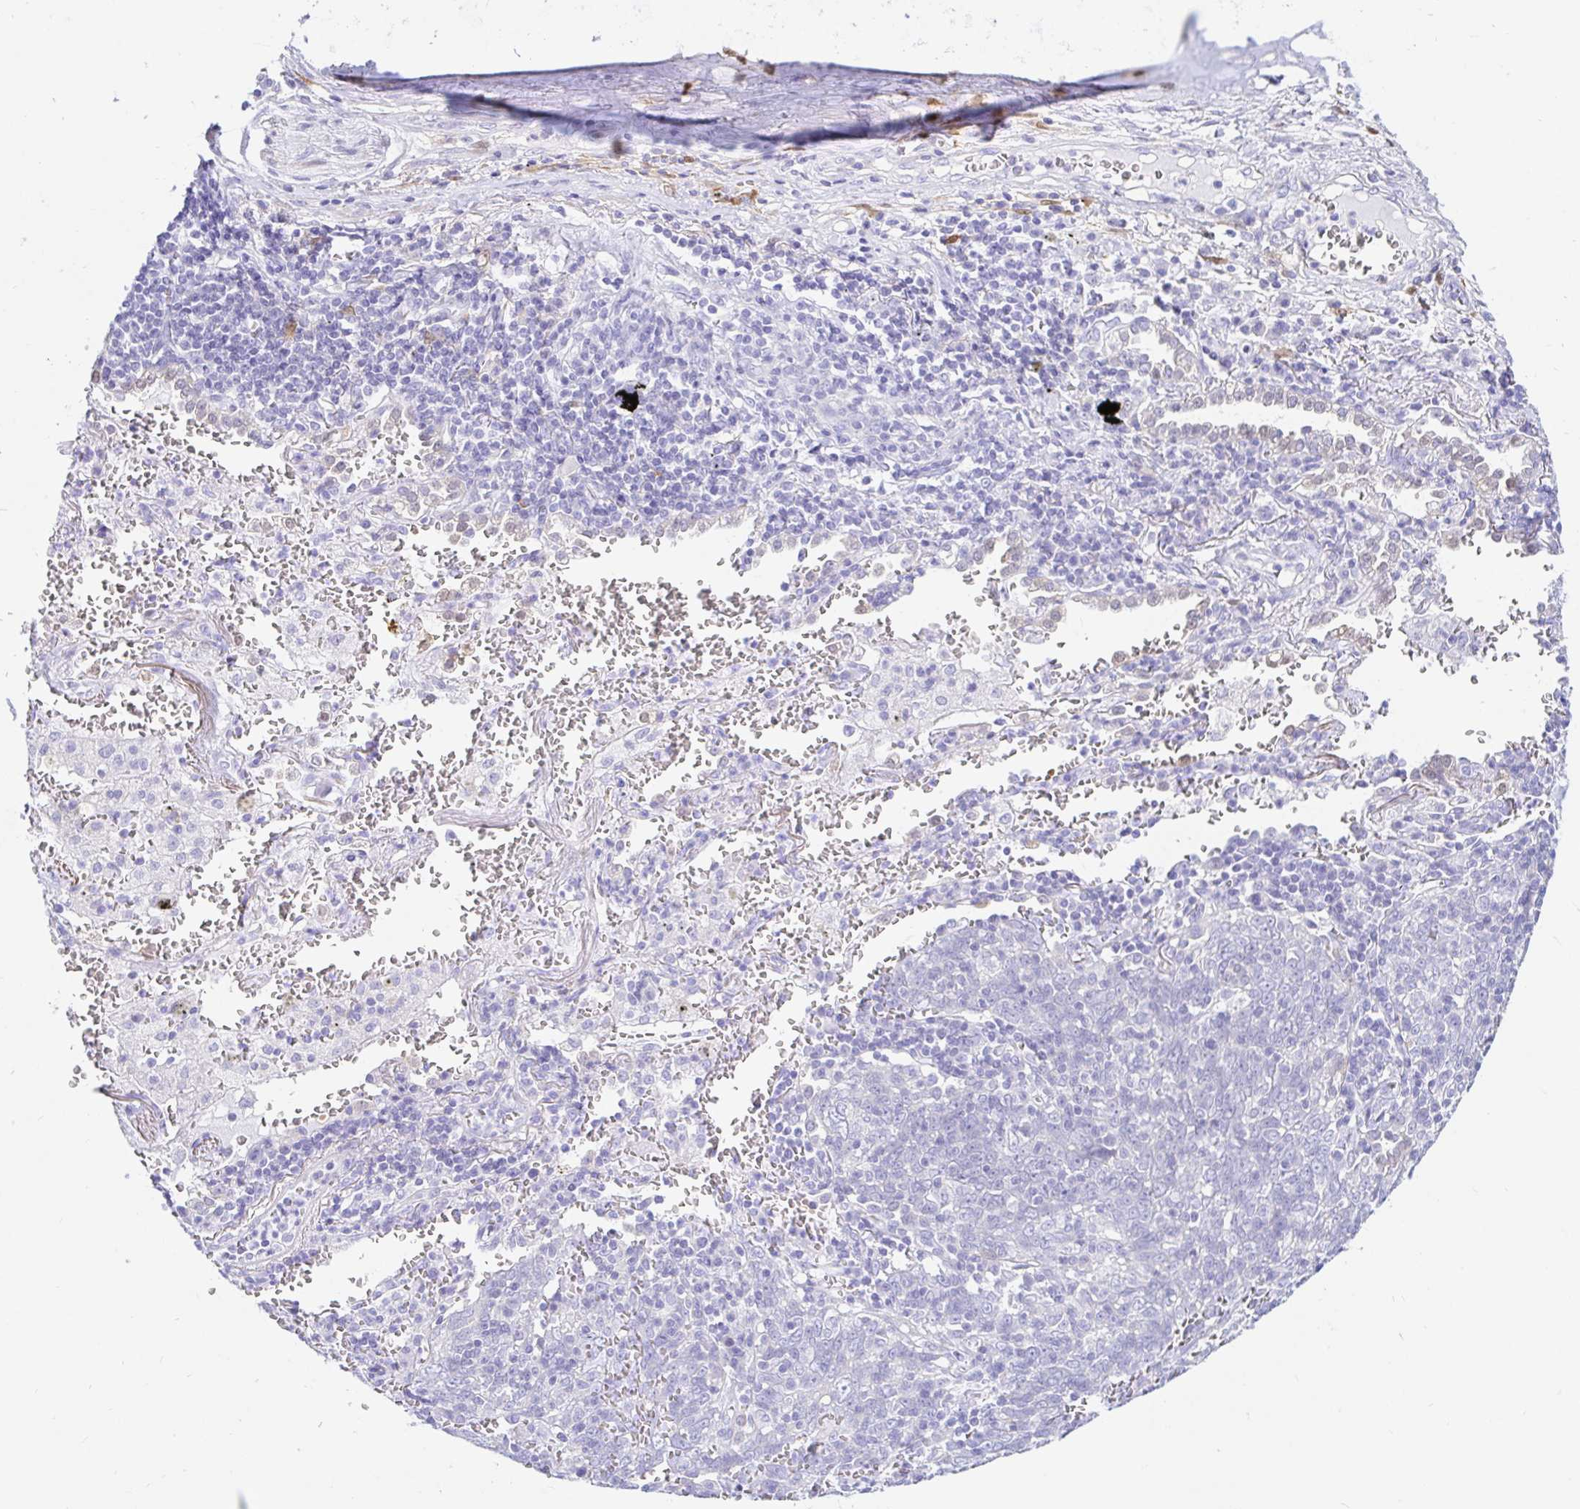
{"staining": {"intensity": "negative", "quantity": "none", "location": "none"}, "tissue": "lung cancer", "cell_type": "Tumor cells", "image_type": "cancer", "snomed": [{"axis": "morphology", "description": "Squamous cell carcinoma, NOS"}, {"axis": "topography", "description": "Lung"}], "caption": "Squamous cell carcinoma (lung) was stained to show a protein in brown. There is no significant staining in tumor cells.", "gene": "PPP1R1B", "patient": {"sex": "female", "age": 72}}